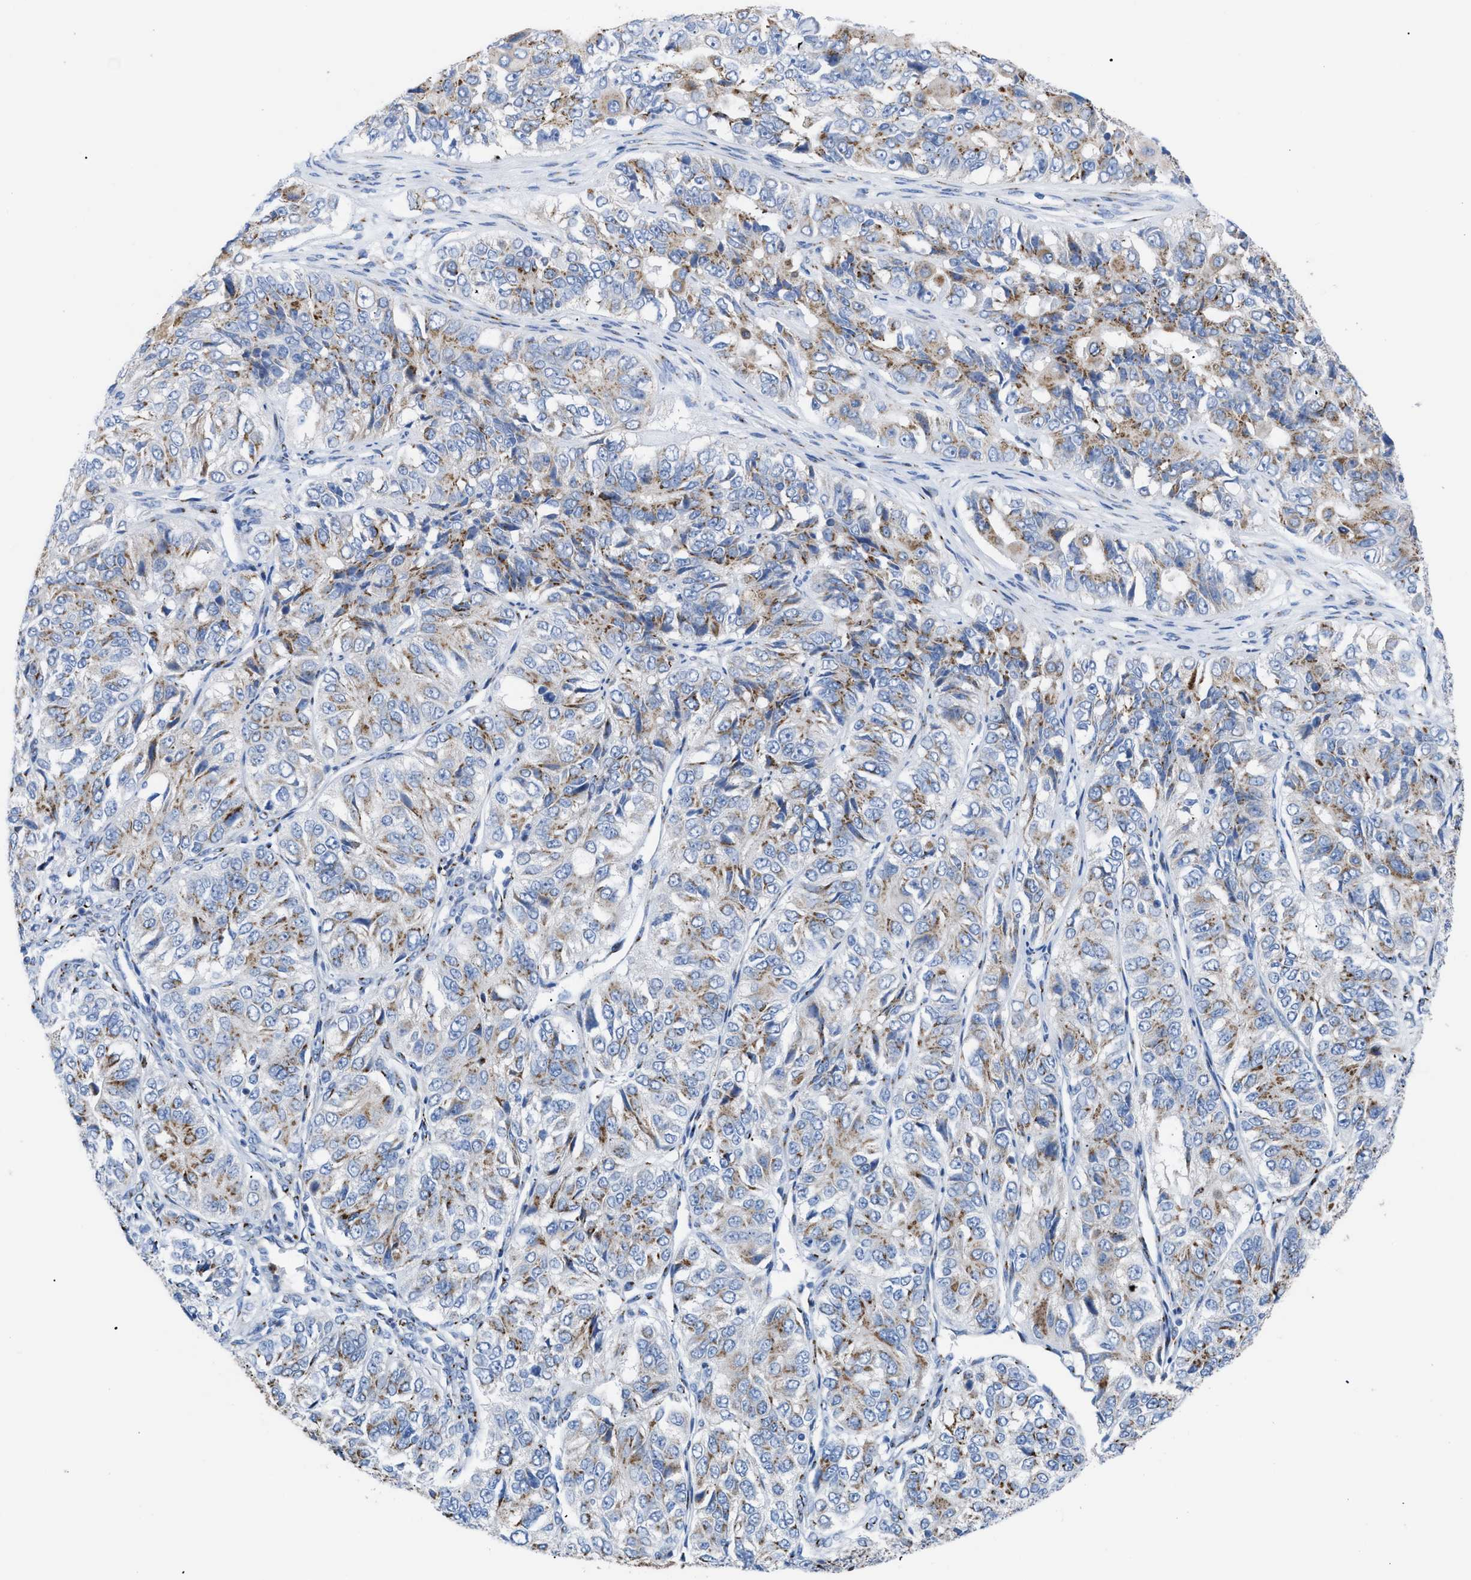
{"staining": {"intensity": "moderate", "quantity": ">75%", "location": "cytoplasmic/membranous"}, "tissue": "ovarian cancer", "cell_type": "Tumor cells", "image_type": "cancer", "snomed": [{"axis": "morphology", "description": "Carcinoma, endometroid"}, {"axis": "topography", "description": "Ovary"}], "caption": "An image of ovarian cancer (endometroid carcinoma) stained for a protein exhibits moderate cytoplasmic/membranous brown staining in tumor cells.", "gene": "TMEM17", "patient": {"sex": "female", "age": 51}}